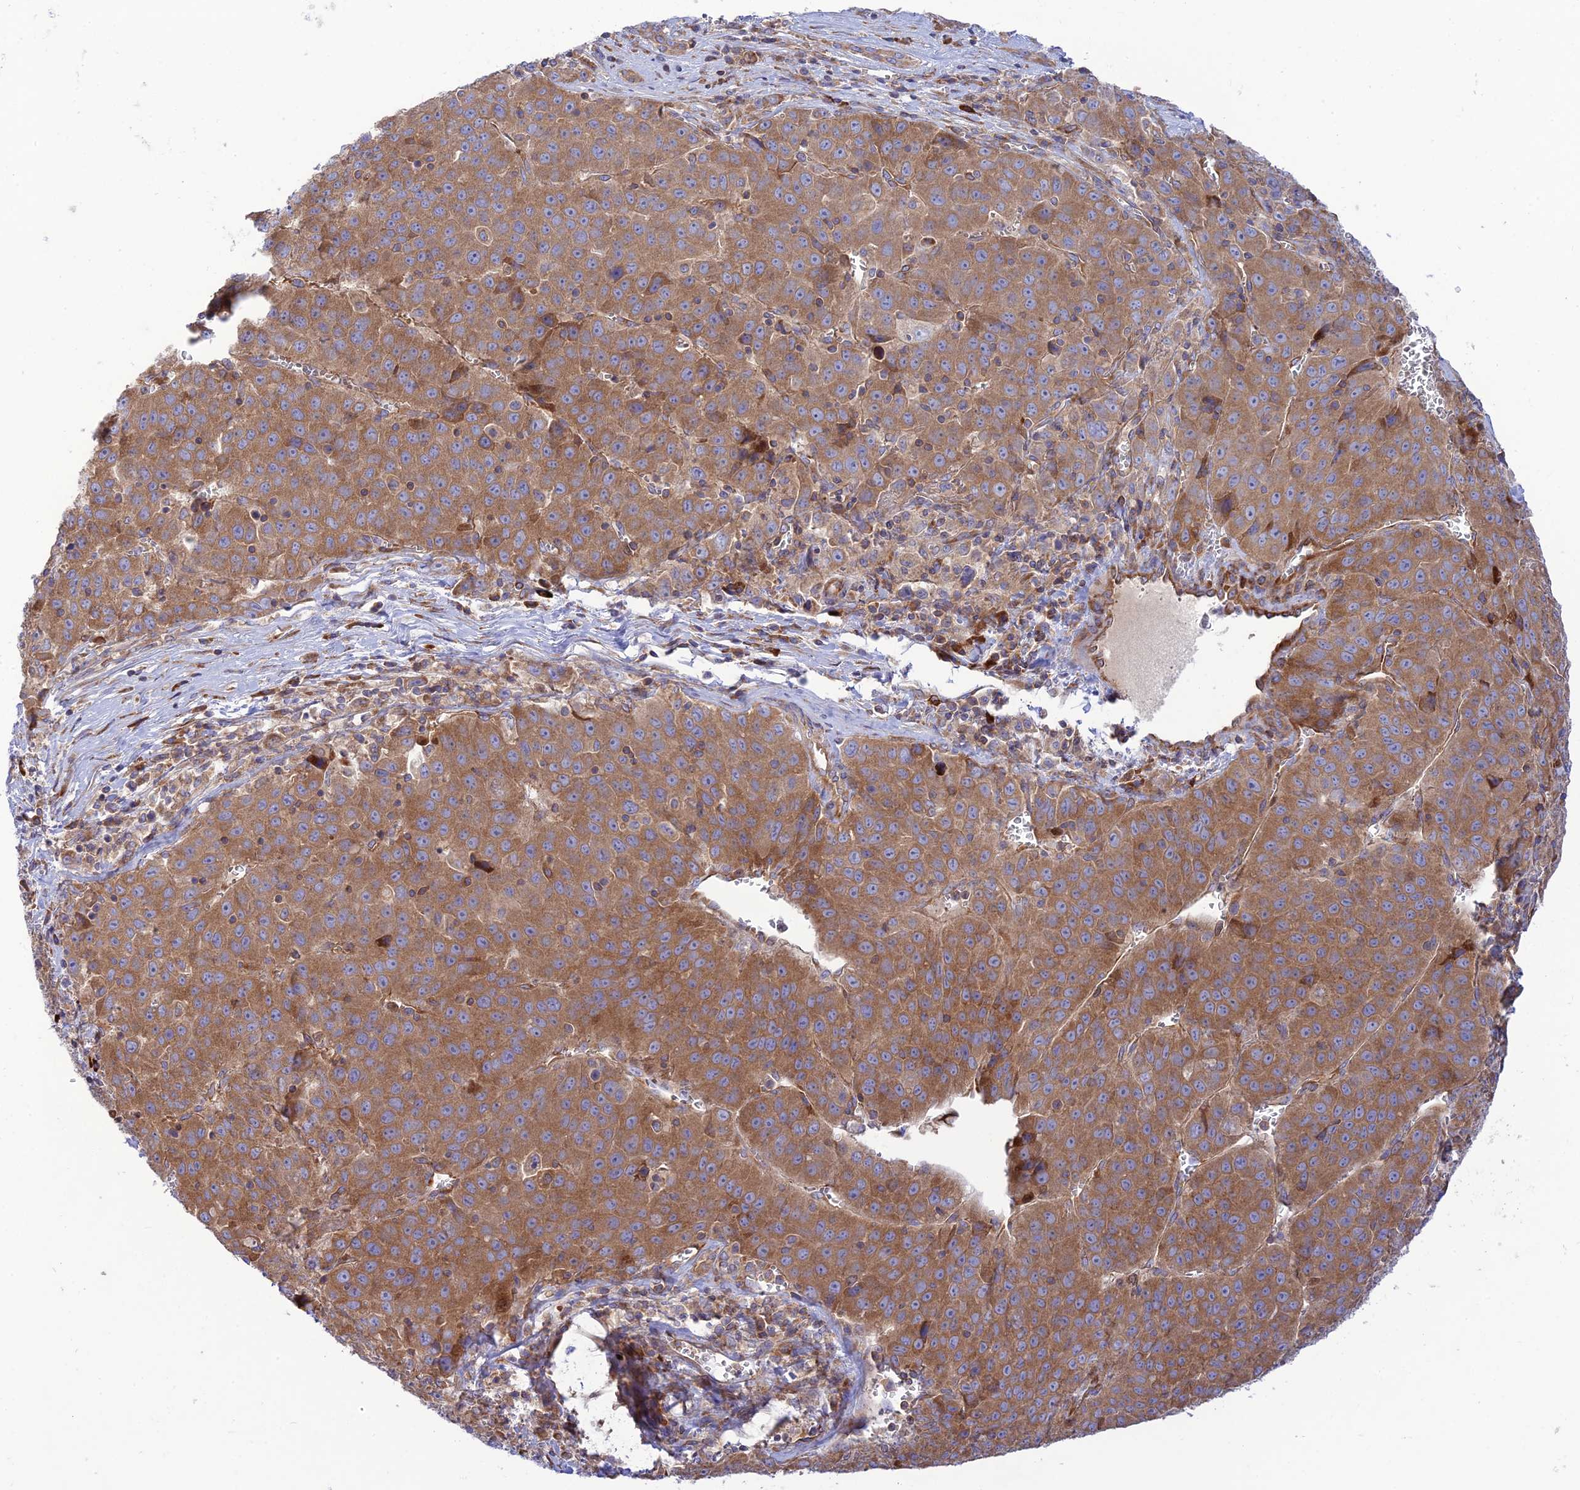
{"staining": {"intensity": "moderate", "quantity": ">75%", "location": "cytoplasmic/membranous"}, "tissue": "liver cancer", "cell_type": "Tumor cells", "image_type": "cancer", "snomed": [{"axis": "morphology", "description": "Carcinoma, Hepatocellular, NOS"}, {"axis": "topography", "description": "Liver"}], "caption": "Immunohistochemical staining of hepatocellular carcinoma (liver) shows medium levels of moderate cytoplasmic/membranous staining in about >75% of tumor cells. The protein of interest is stained brown, and the nuclei are stained in blue (DAB (3,3'-diaminobenzidine) IHC with brightfield microscopy, high magnification).", "gene": "PIMREG", "patient": {"sex": "female", "age": 53}}